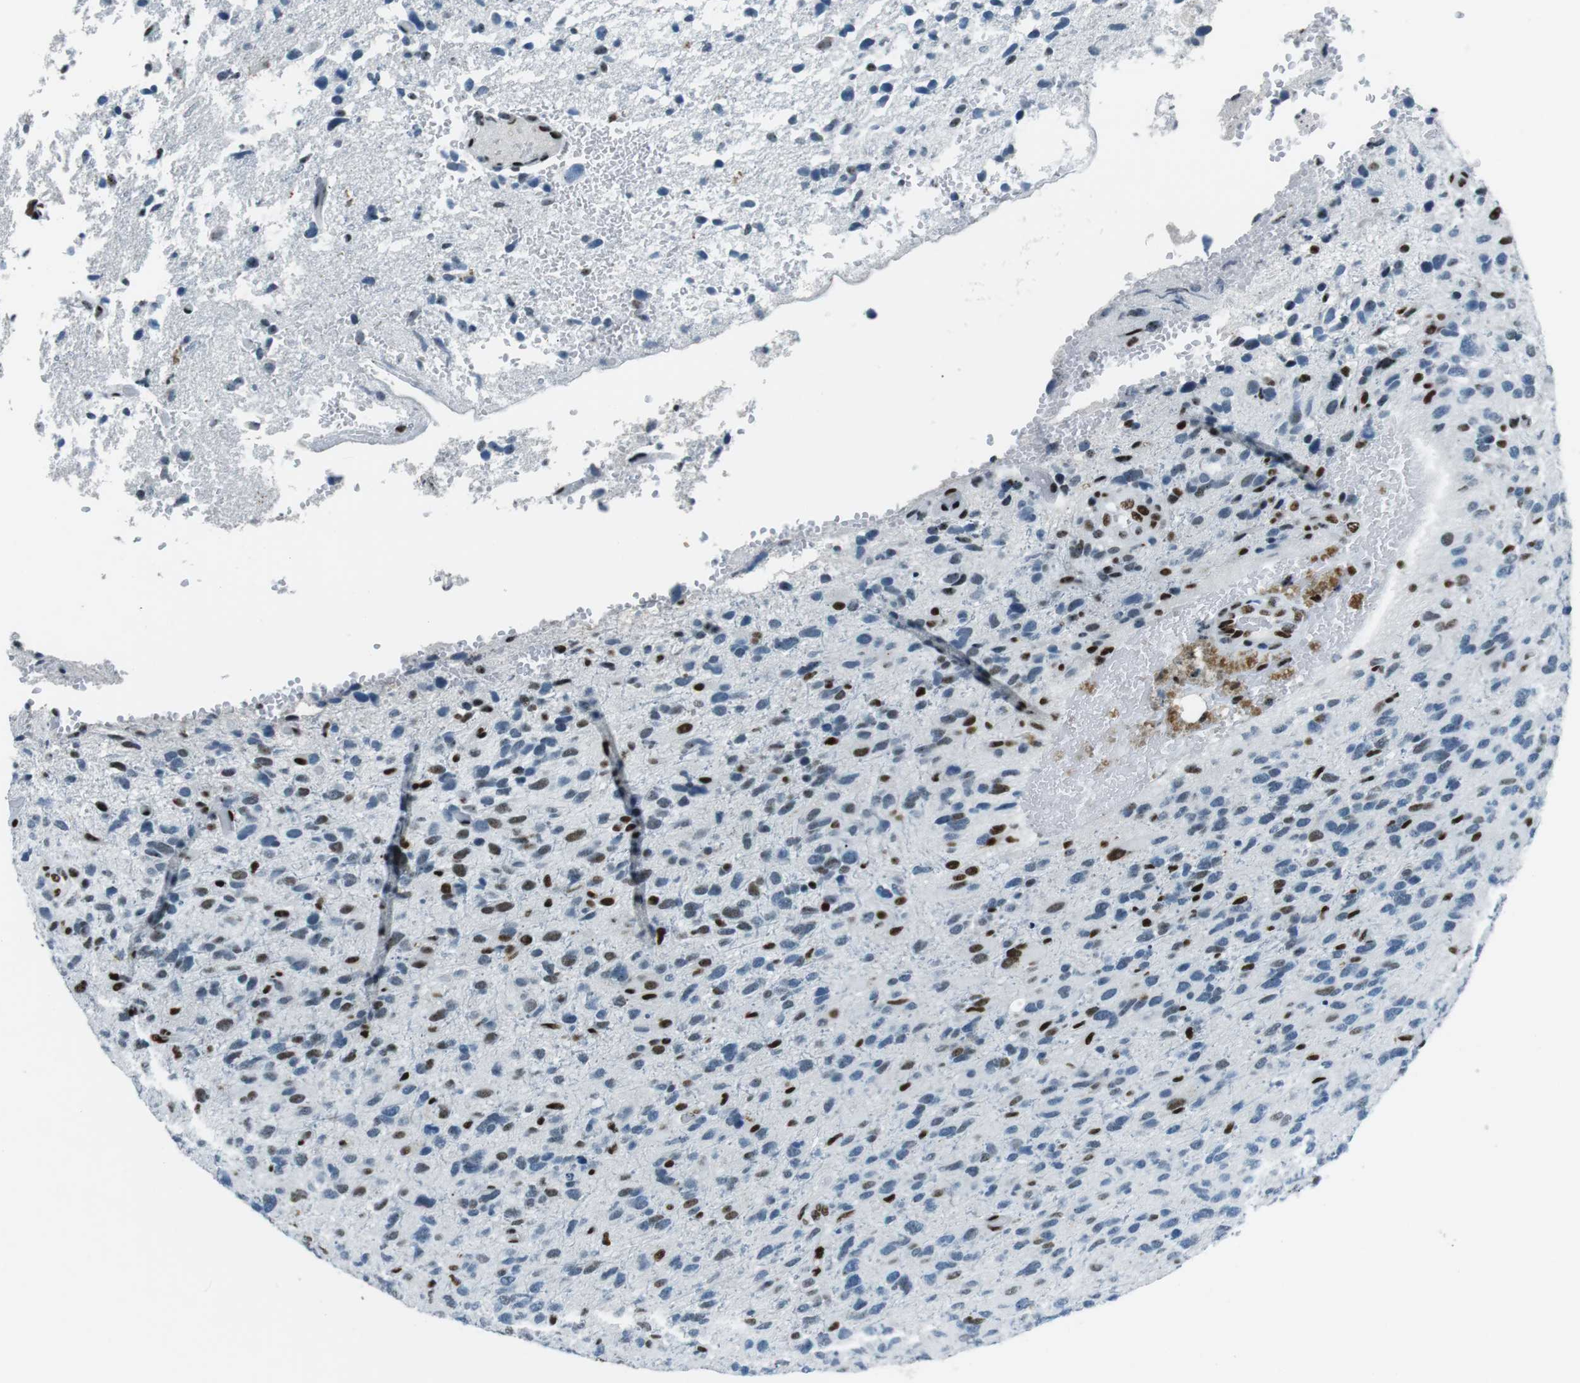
{"staining": {"intensity": "moderate", "quantity": "<25%", "location": "nuclear"}, "tissue": "glioma", "cell_type": "Tumor cells", "image_type": "cancer", "snomed": [{"axis": "morphology", "description": "Glioma, malignant, High grade"}, {"axis": "topography", "description": "Brain"}], "caption": "An IHC micrograph of neoplastic tissue is shown. Protein staining in brown labels moderate nuclear positivity in malignant high-grade glioma within tumor cells.", "gene": "PML", "patient": {"sex": "female", "age": 58}}